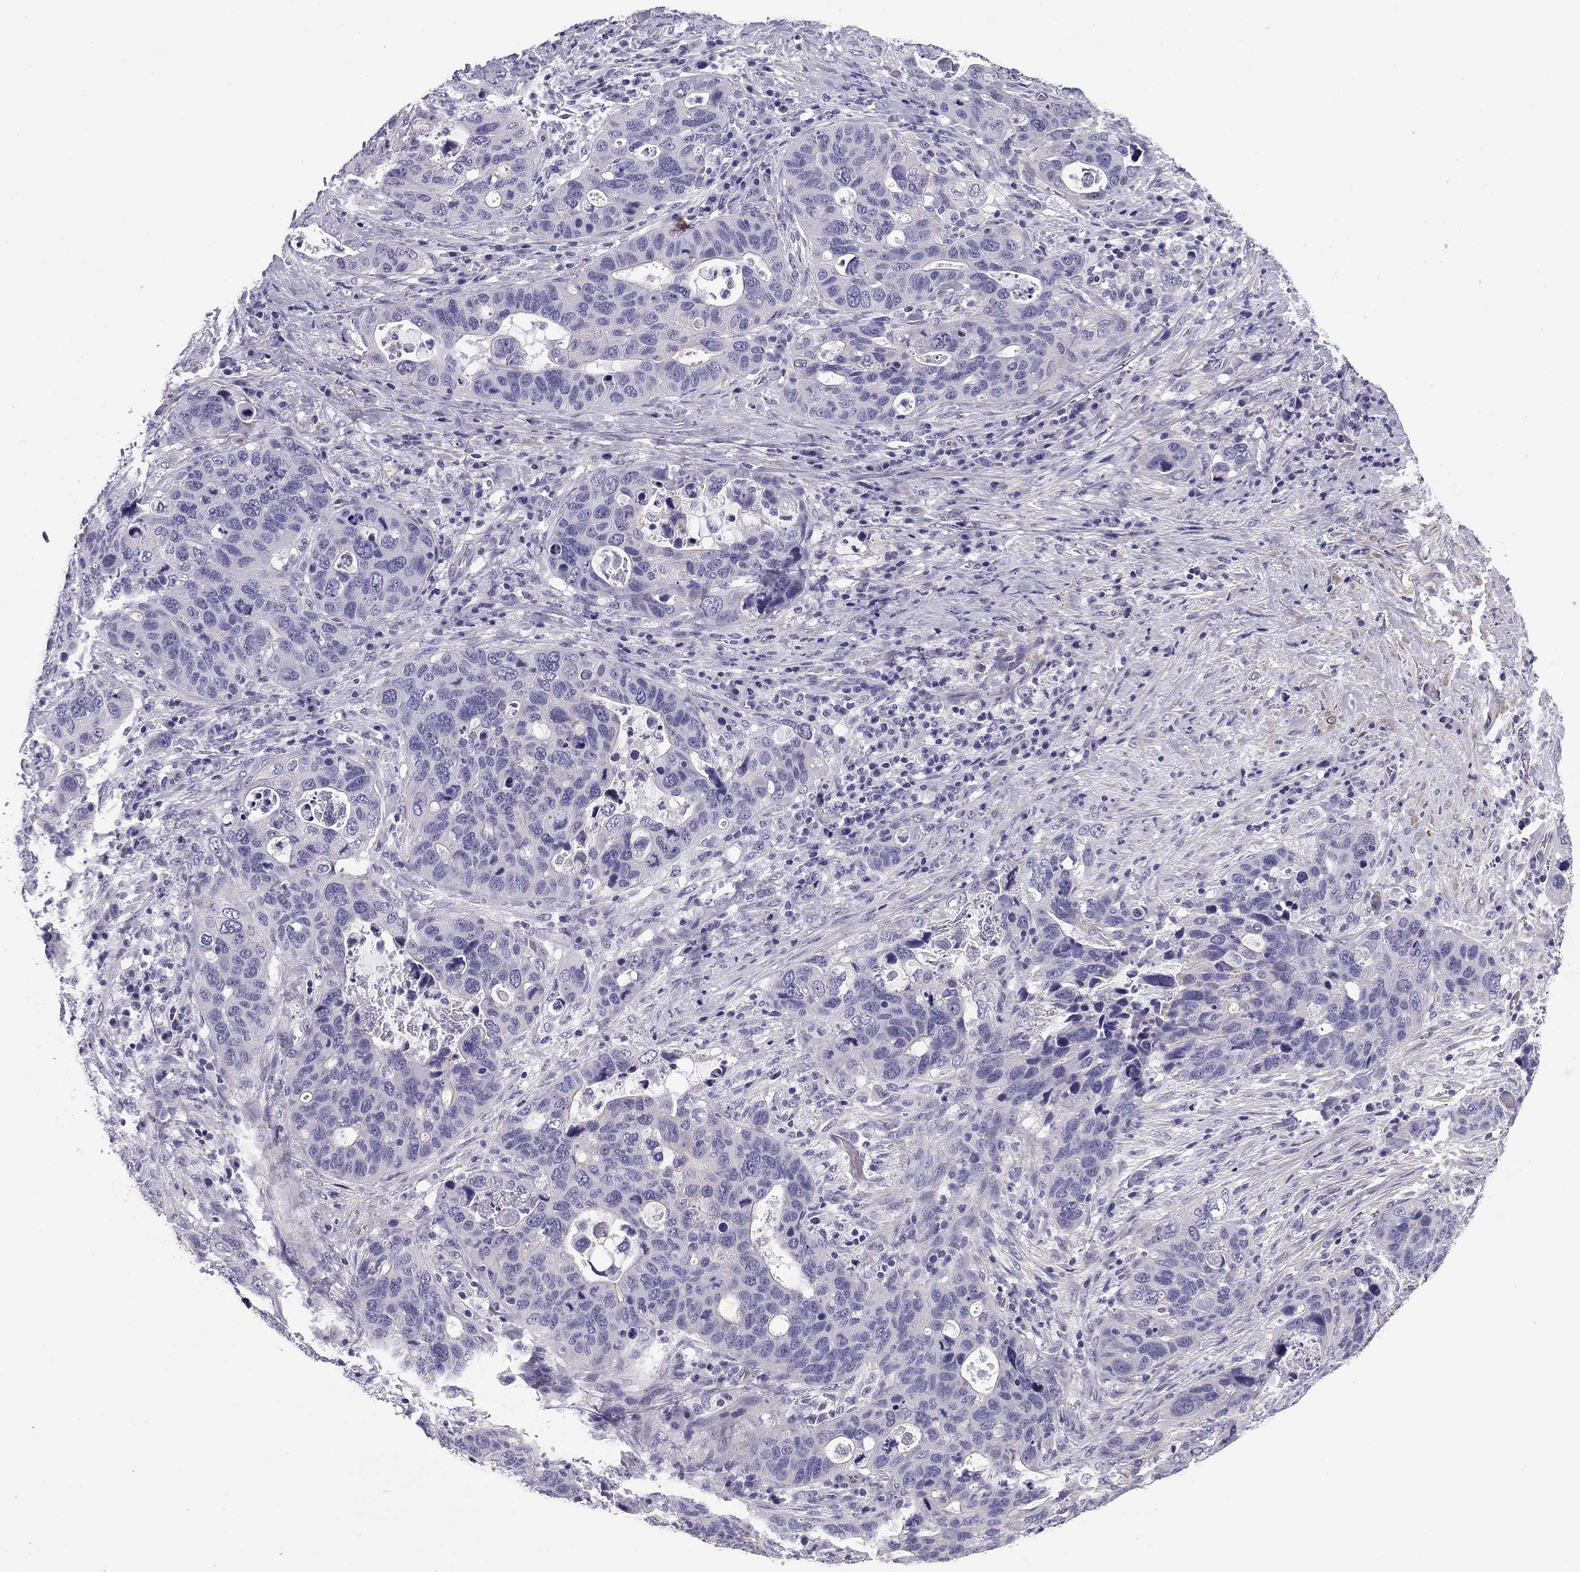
{"staining": {"intensity": "negative", "quantity": "none", "location": "none"}, "tissue": "stomach cancer", "cell_type": "Tumor cells", "image_type": "cancer", "snomed": [{"axis": "morphology", "description": "Adenocarcinoma, NOS"}, {"axis": "topography", "description": "Stomach"}], "caption": "Immunohistochemical staining of stomach cancer (adenocarcinoma) displays no significant positivity in tumor cells. The staining was performed using DAB (3,3'-diaminobenzidine) to visualize the protein expression in brown, while the nuclei were stained in blue with hematoxylin (Magnification: 20x).", "gene": "FLNC", "patient": {"sex": "male", "age": 54}}